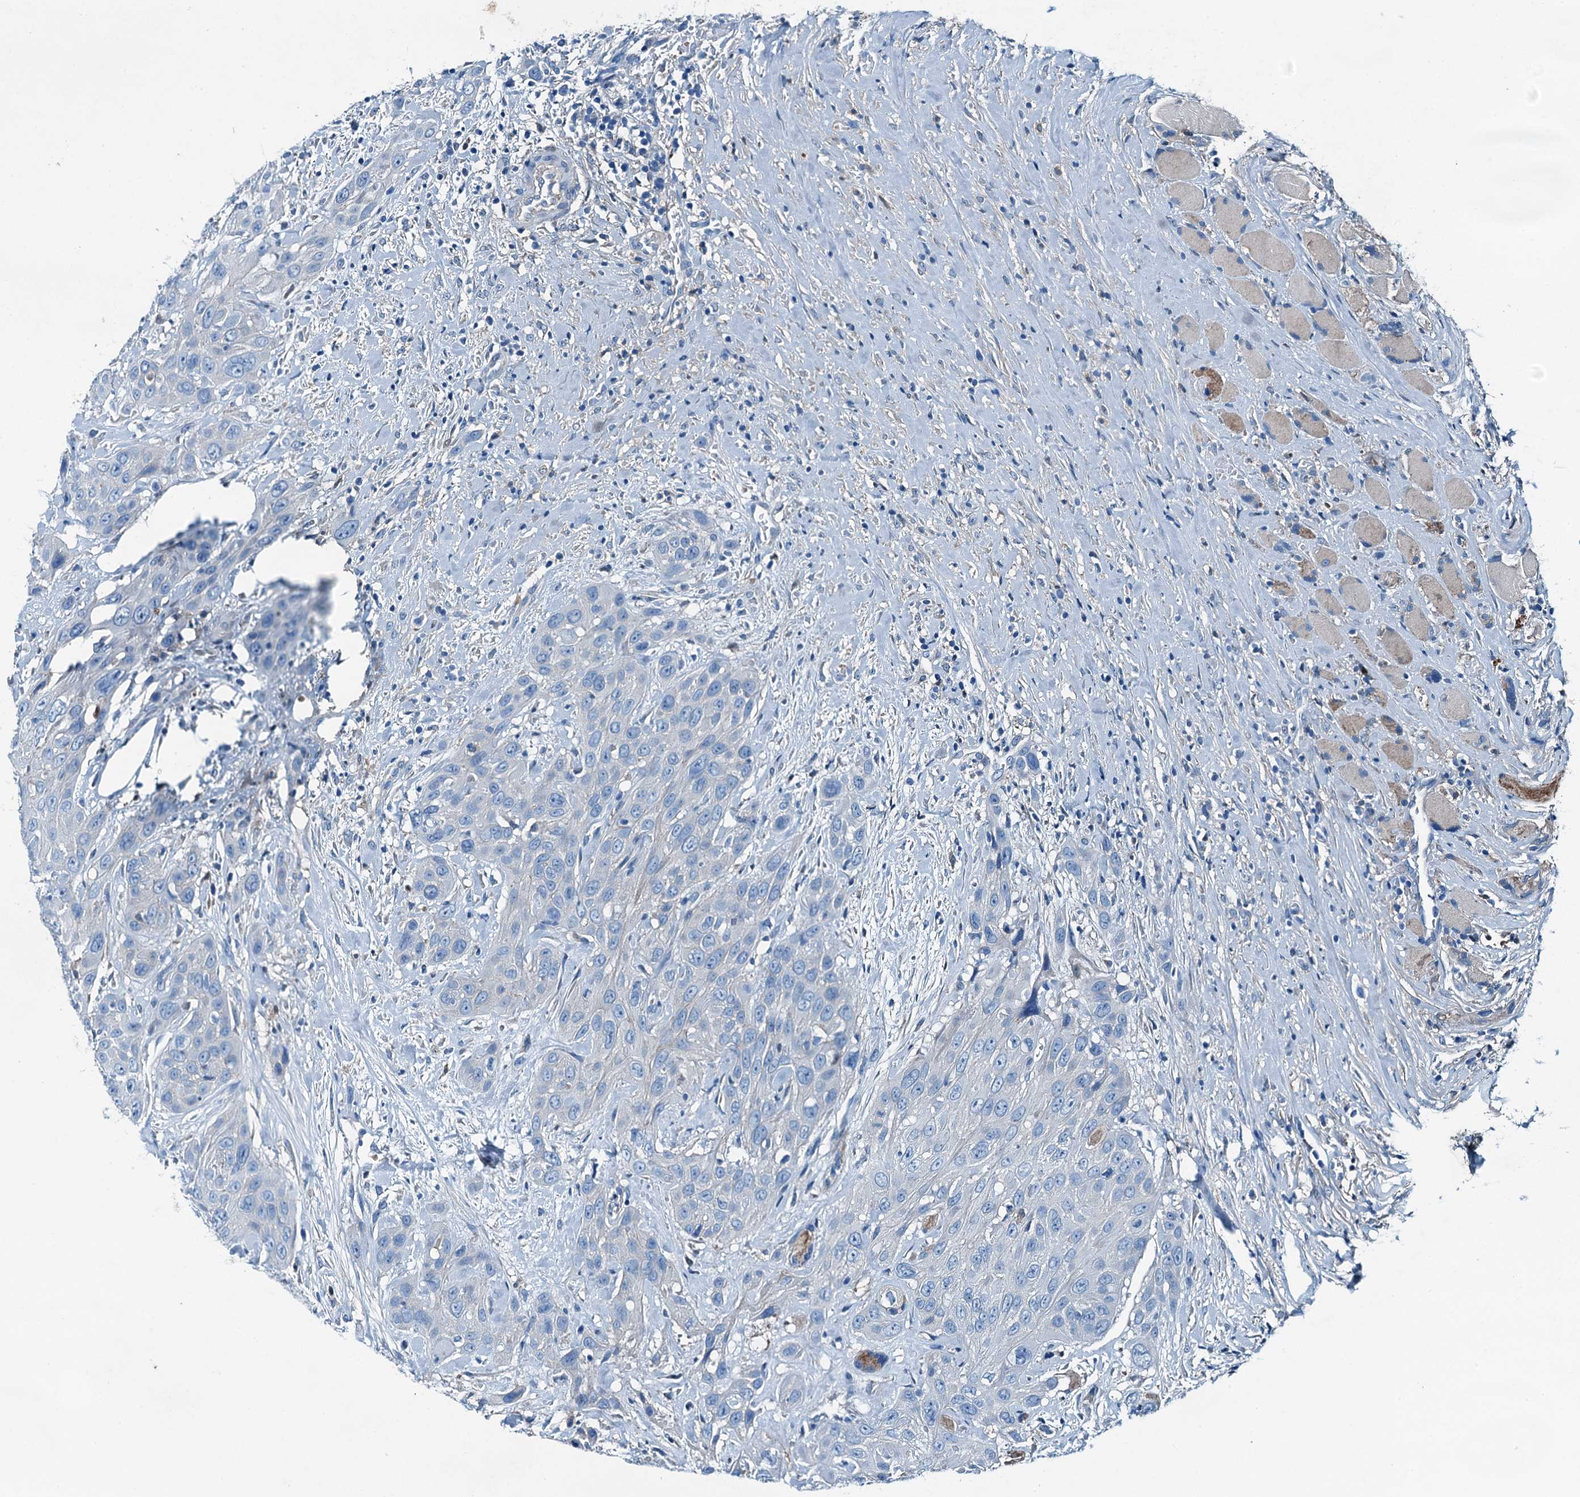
{"staining": {"intensity": "negative", "quantity": "none", "location": "none"}, "tissue": "head and neck cancer", "cell_type": "Tumor cells", "image_type": "cancer", "snomed": [{"axis": "morphology", "description": "Squamous cell carcinoma, NOS"}, {"axis": "topography", "description": "Head-Neck"}], "caption": "DAB (3,3'-diaminobenzidine) immunohistochemical staining of squamous cell carcinoma (head and neck) demonstrates no significant expression in tumor cells.", "gene": "RAB3IL1", "patient": {"sex": "male", "age": 81}}